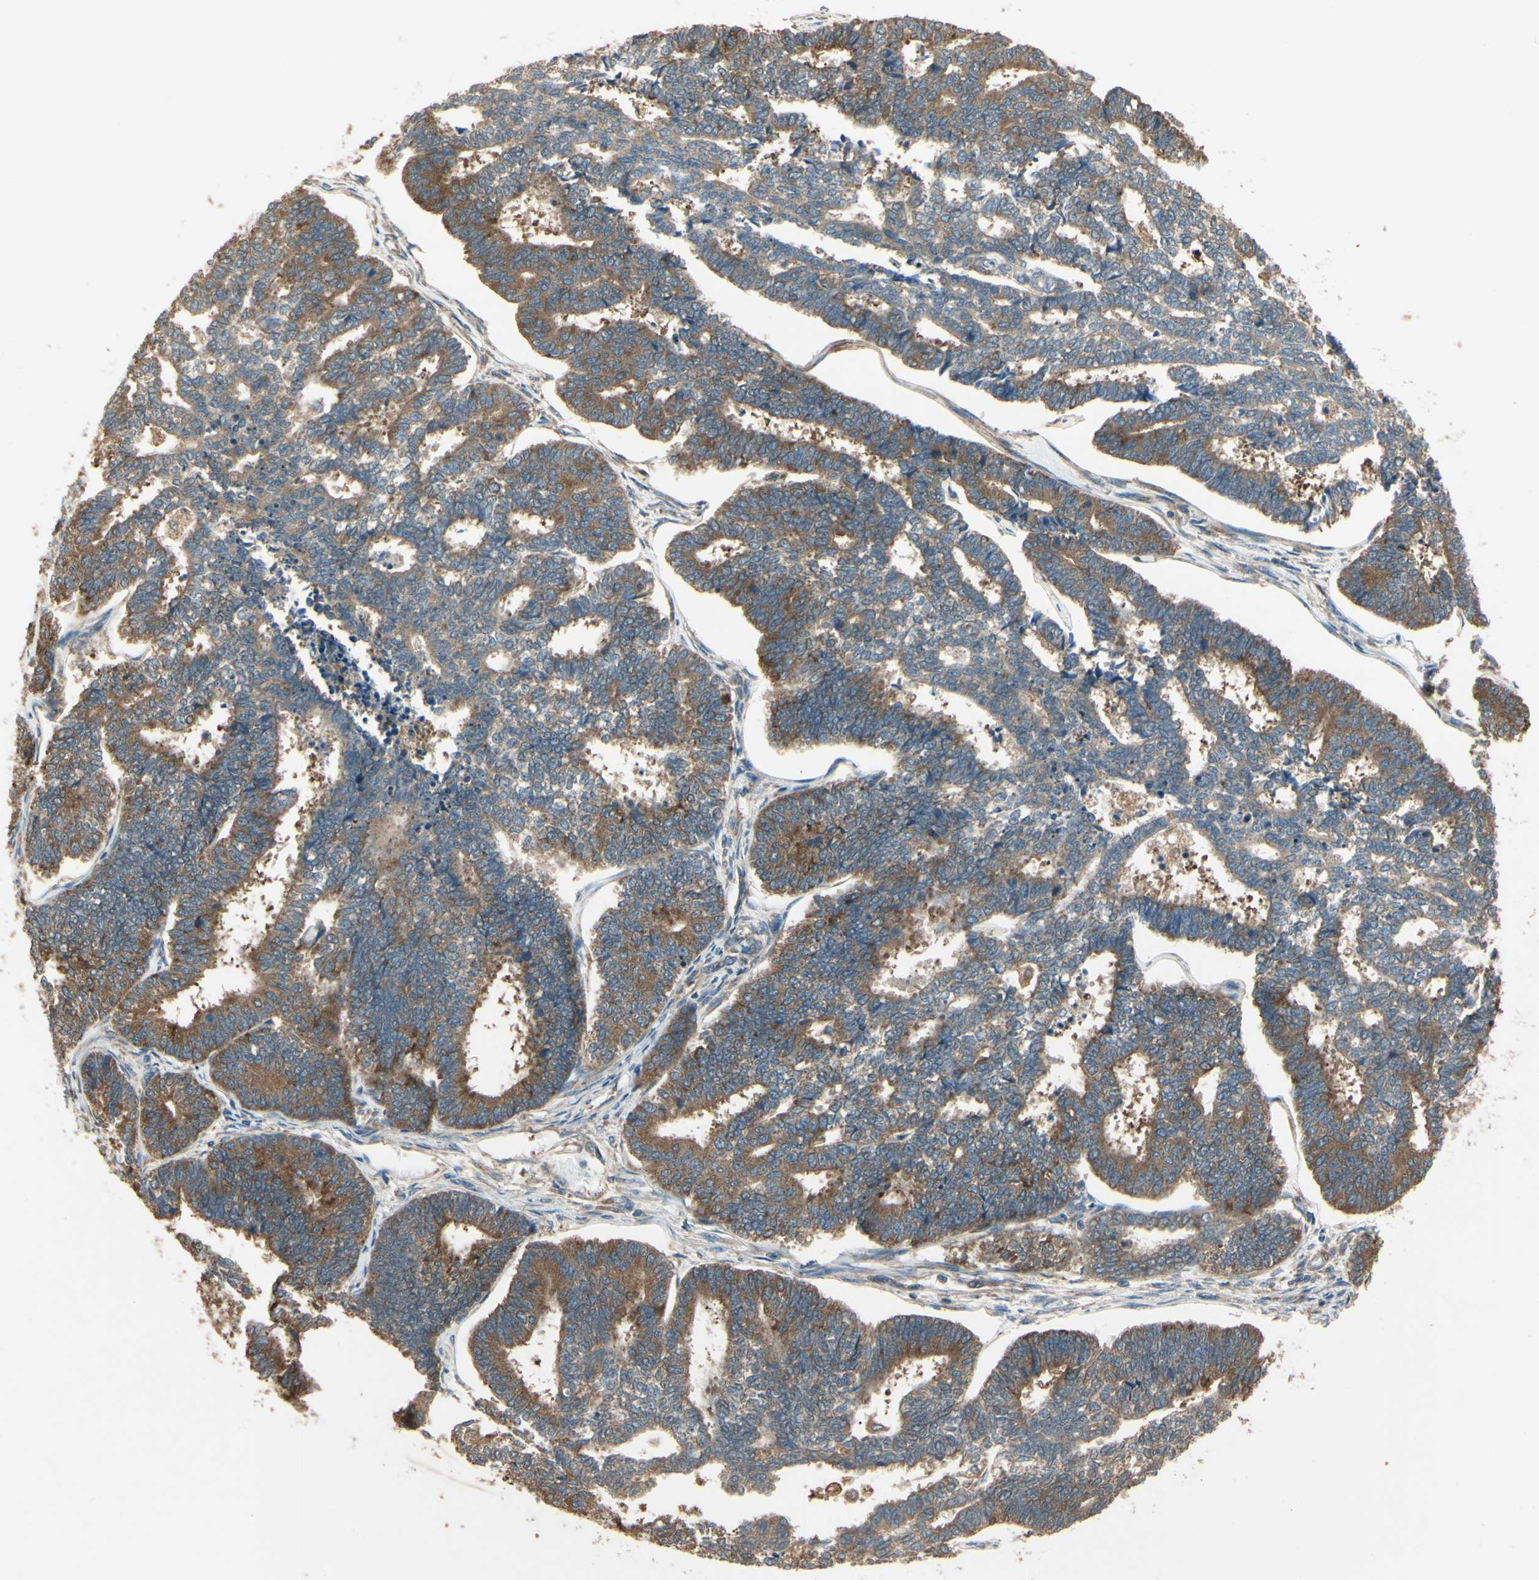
{"staining": {"intensity": "strong", "quantity": ">75%", "location": "cytoplasmic/membranous"}, "tissue": "endometrial cancer", "cell_type": "Tumor cells", "image_type": "cancer", "snomed": [{"axis": "morphology", "description": "Adenocarcinoma, NOS"}, {"axis": "topography", "description": "Endometrium"}], "caption": "Immunohistochemical staining of endometrial cancer reveals high levels of strong cytoplasmic/membranous positivity in about >75% of tumor cells.", "gene": "CCT7", "patient": {"sex": "female", "age": 70}}